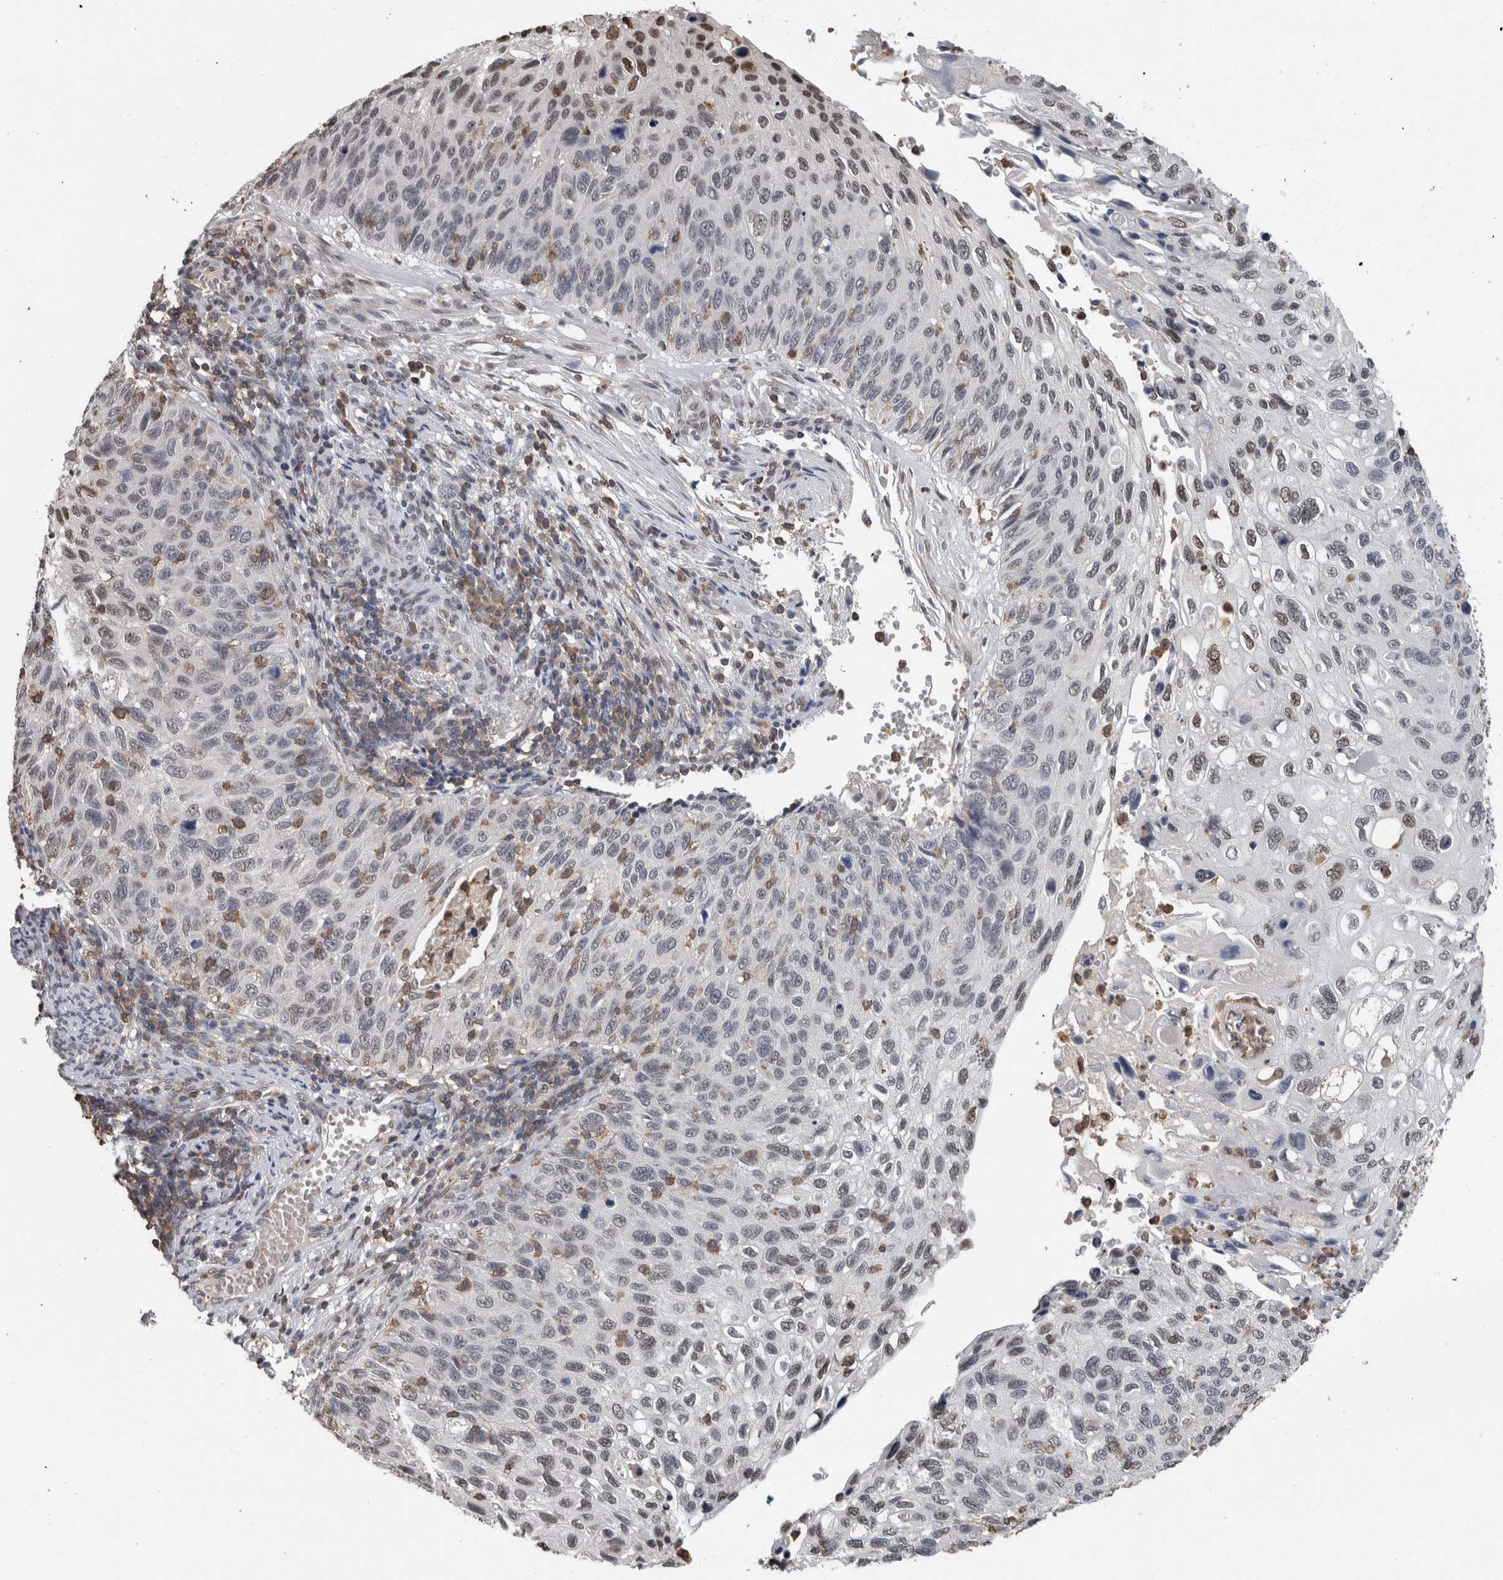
{"staining": {"intensity": "moderate", "quantity": "<25%", "location": "nuclear"}, "tissue": "cervical cancer", "cell_type": "Tumor cells", "image_type": "cancer", "snomed": [{"axis": "morphology", "description": "Squamous cell carcinoma, NOS"}, {"axis": "topography", "description": "Cervix"}], "caption": "Cervical cancer stained with DAB (3,3'-diaminobenzidine) immunohistochemistry (IHC) displays low levels of moderate nuclear positivity in about <25% of tumor cells.", "gene": "MAFF", "patient": {"sex": "female", "age": 70}}